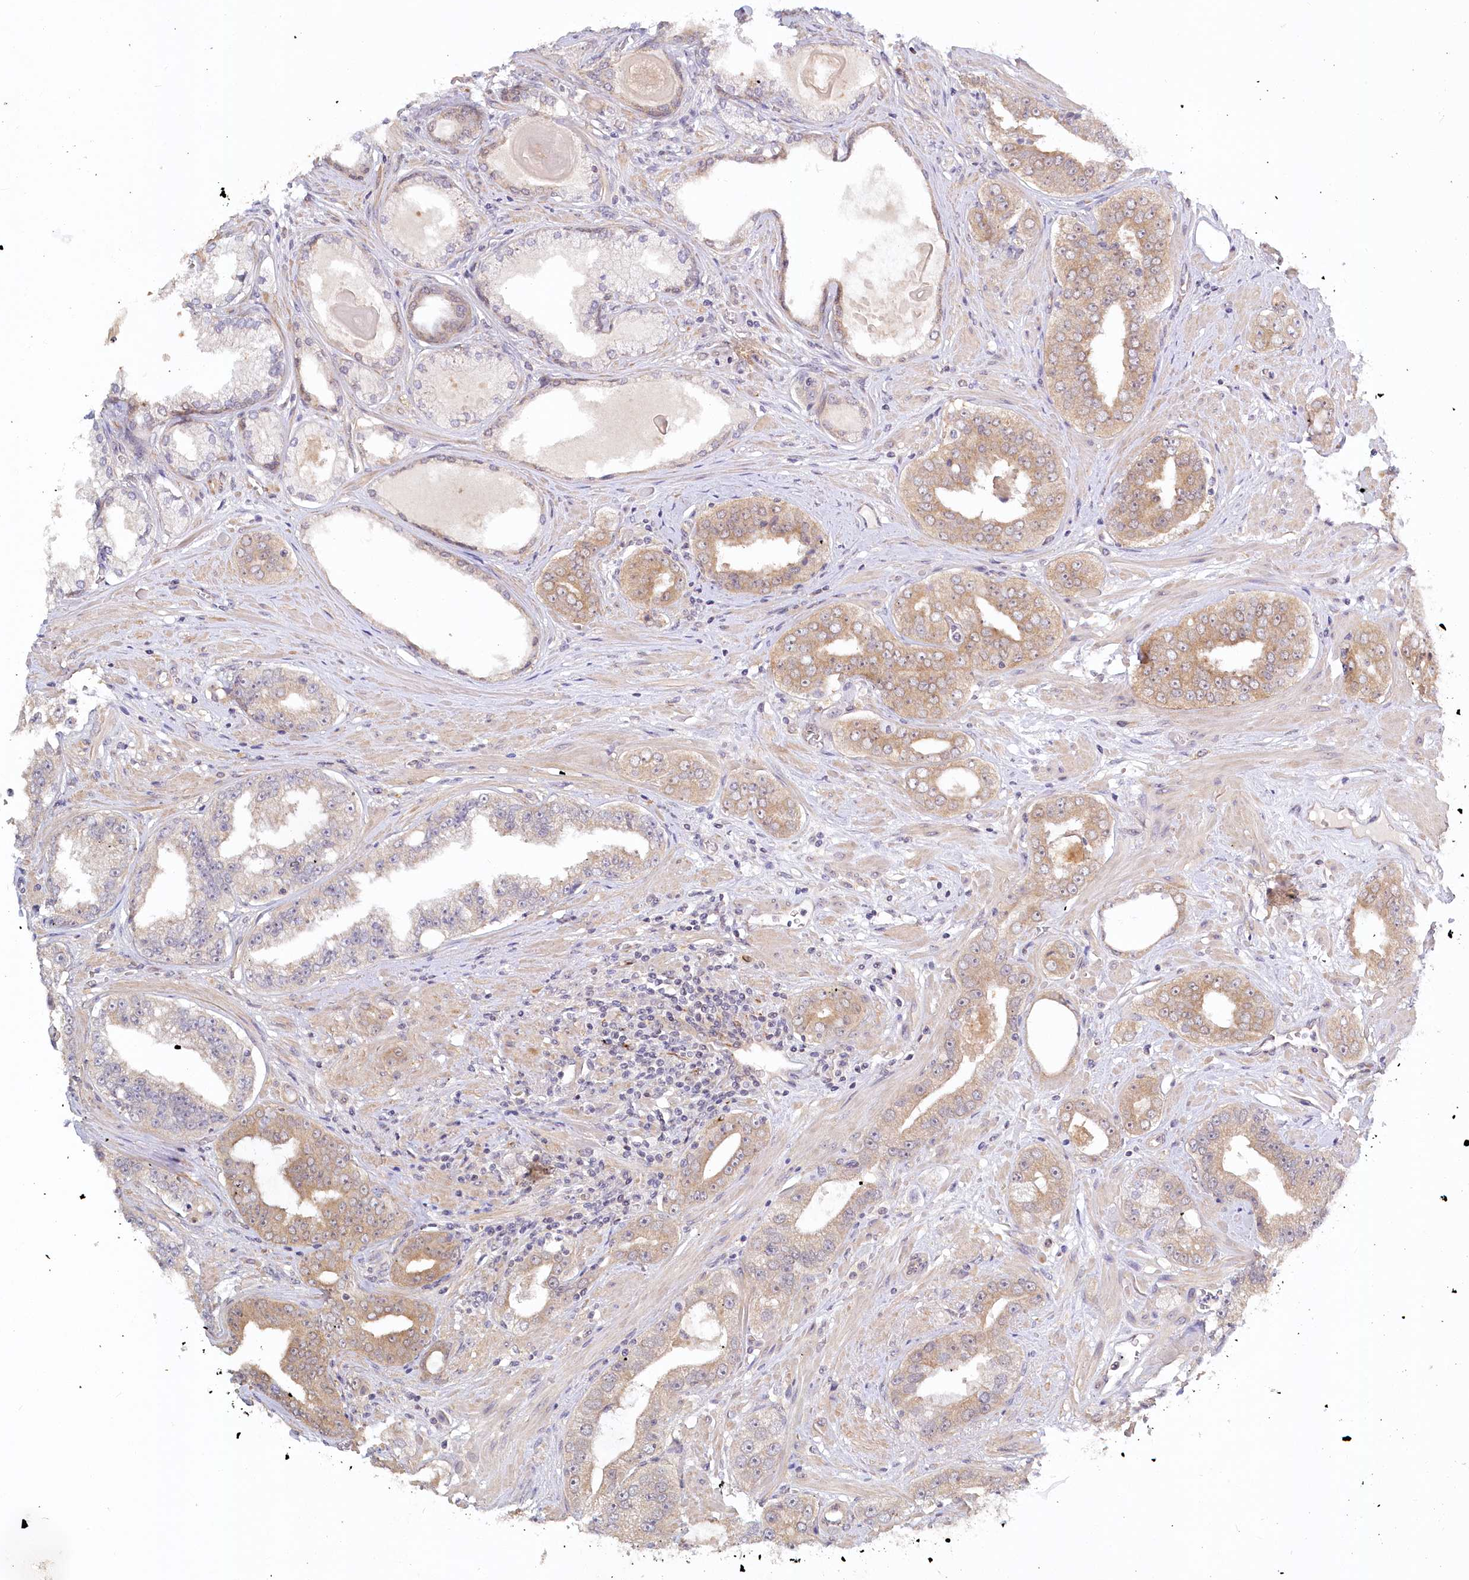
{"staining": {"intensity": "moderate", "quantity": "25%-75%", "location": "cytoplasmic/membranous"}, "tissue": "prostate cancer", "cell_type": "Tumor cells", "image_type": "cancer", "snomed": [{"axis": "morphology", "description": "Adenocarcinoma, High grade"}, {"axis": "topography", "description": "Prostate"}], "caption": "A brown stain labels moderate cytoplasmic/membranous positivity of a protein in prostate cancer tumor cells.", "gene": "AAMDC", "patient": {"sex": "male", "age": 71}}